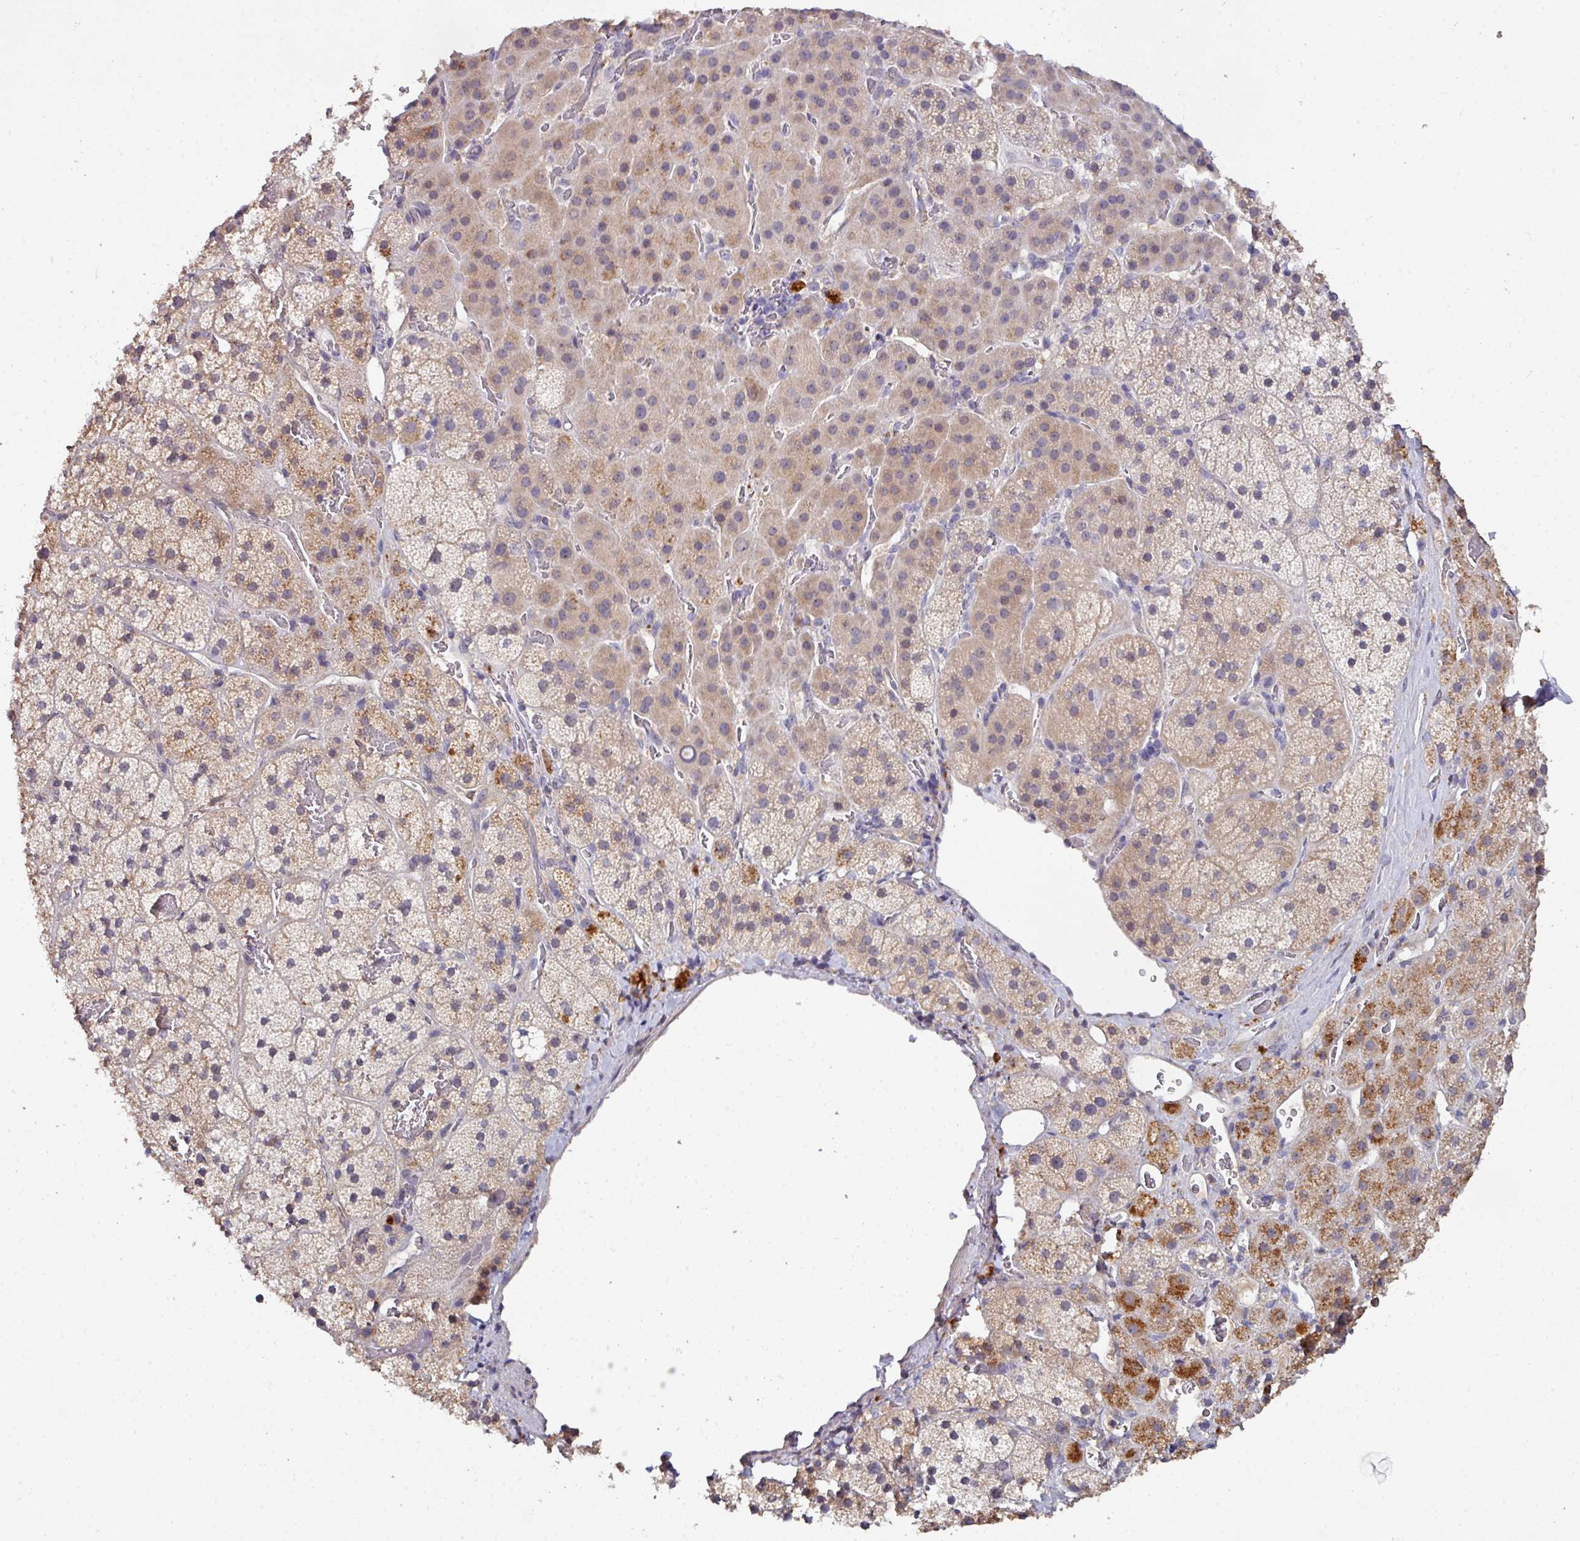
{"staining": {"intensity": "strong", "quantity": "25%-75%", "location": "cytoplasmic/membranous"}, "tissue": "adrenal gland", "cell_type": "Glandular cells", "image_type": "normal", "snomed": [{"axis": "morphology", "description": "Normal tissue, NOS"}, {"axis": "topography", "description": "Adrenal gland"}], "caption": "Adrenal gland stained for a protein (brown) displays strong cytoplasmic/membranous positive expression in approximately 25%-75% of glandular cells.", "gene": "AEBP2", "patient": {"sex": "male", "age": 57}}